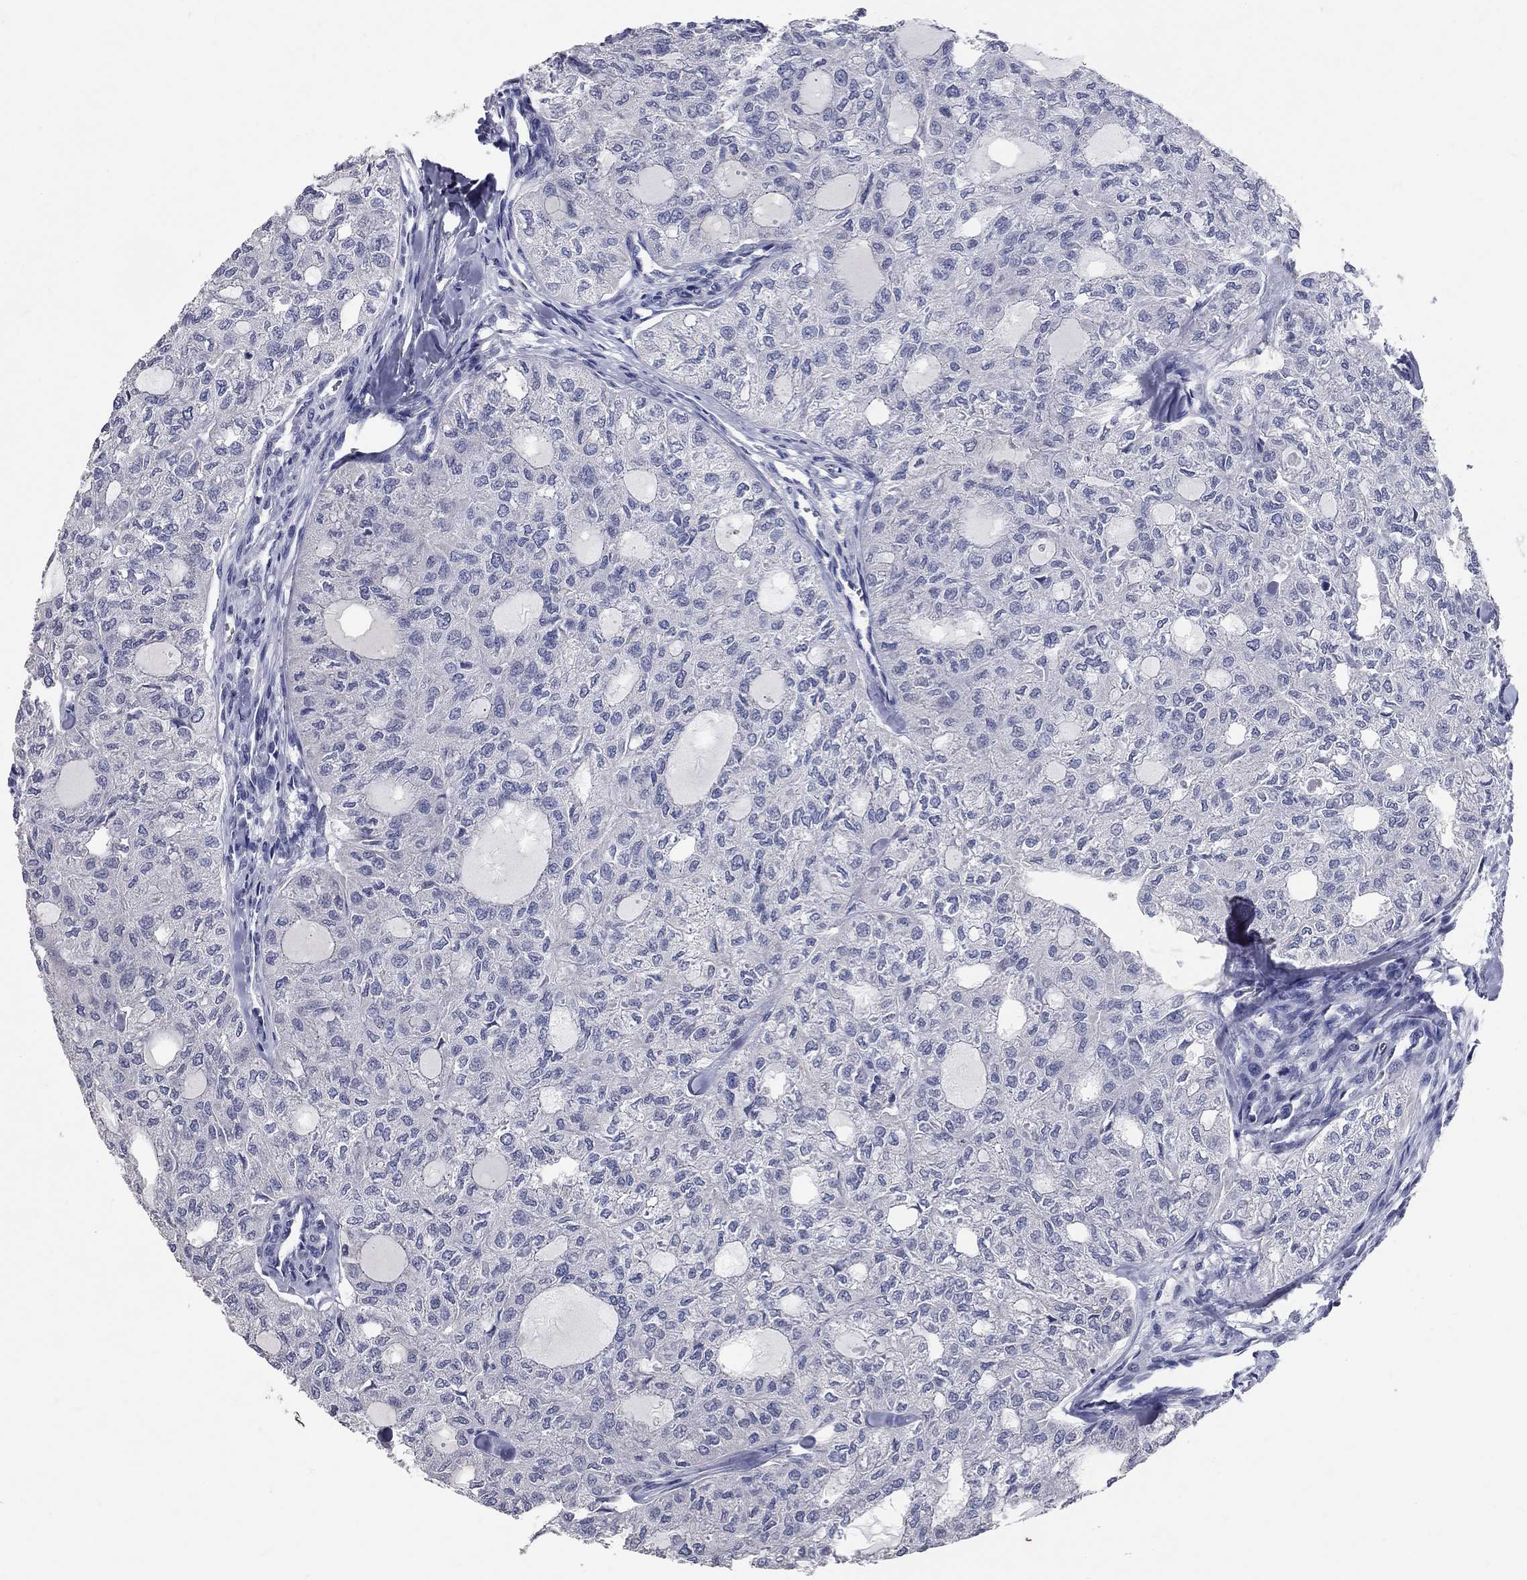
{"staining": {"intensity": "negative", "quantity": "none", "location": "none"}, "tissue": "thyroid cancer", "cell_type": "Tumor cells", "image_type": "cancer", "snomed": [{"axis": "morphology", "description": "Follicular adenoma carcinoma, NOS"}, {"axis": "topography", "description": "Thyroid gland"}], "caption": "Follicular adenoma carcinoma (thyroid) stained for a protein using immunohistochemistry reveals no positivity tumor cells.", "gene": "SYT12", "patient": {"sex": "male", "age": 75}}